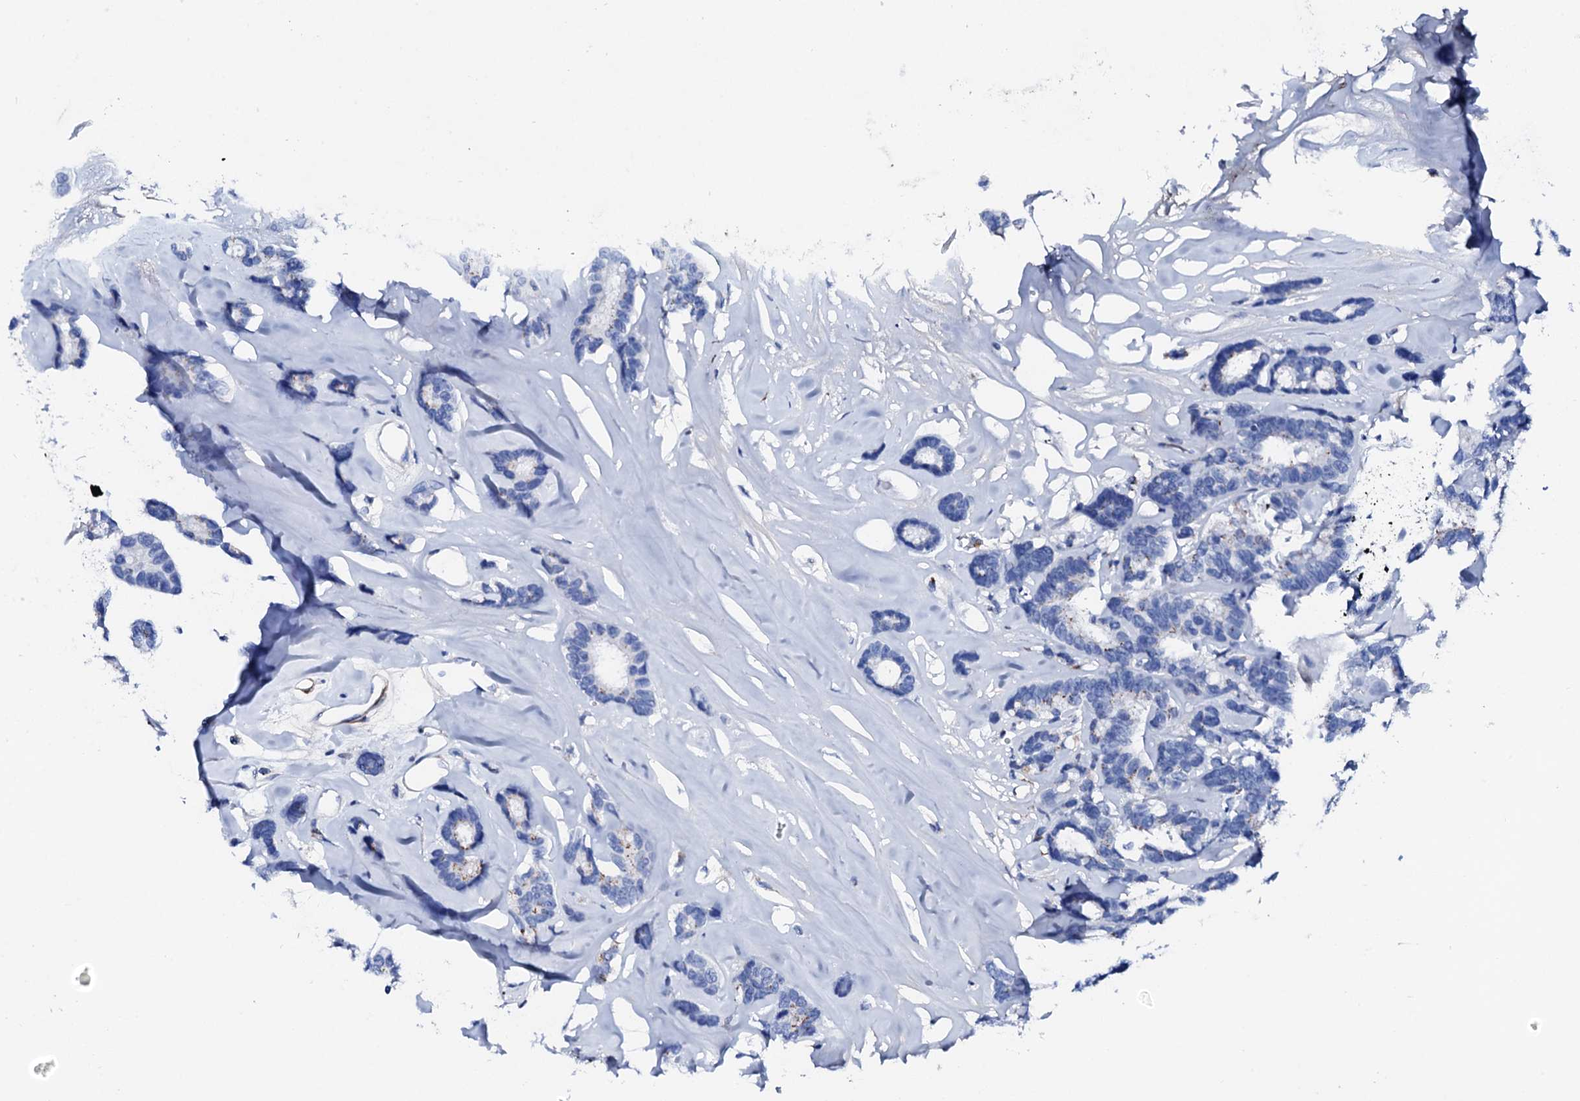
{"staining": {"intensity": "negative", "quantity": "none", "location": "none"}, "tissue": "breast cancer", "cell_type": "Tumor cells", "image_type": "cancer", "snomed": [{"axis": "morphology", "description": "Duct carcinoma"}, {"axis": "topography", "description": "Breast"}], "caption": "Immunohistochemical staining of breast cancer (invasive ductal carcinoma) shows no significant positivity in tumor cells.", "gene": "NRIP2", "patient": {"sex": "female", "age": 87}}